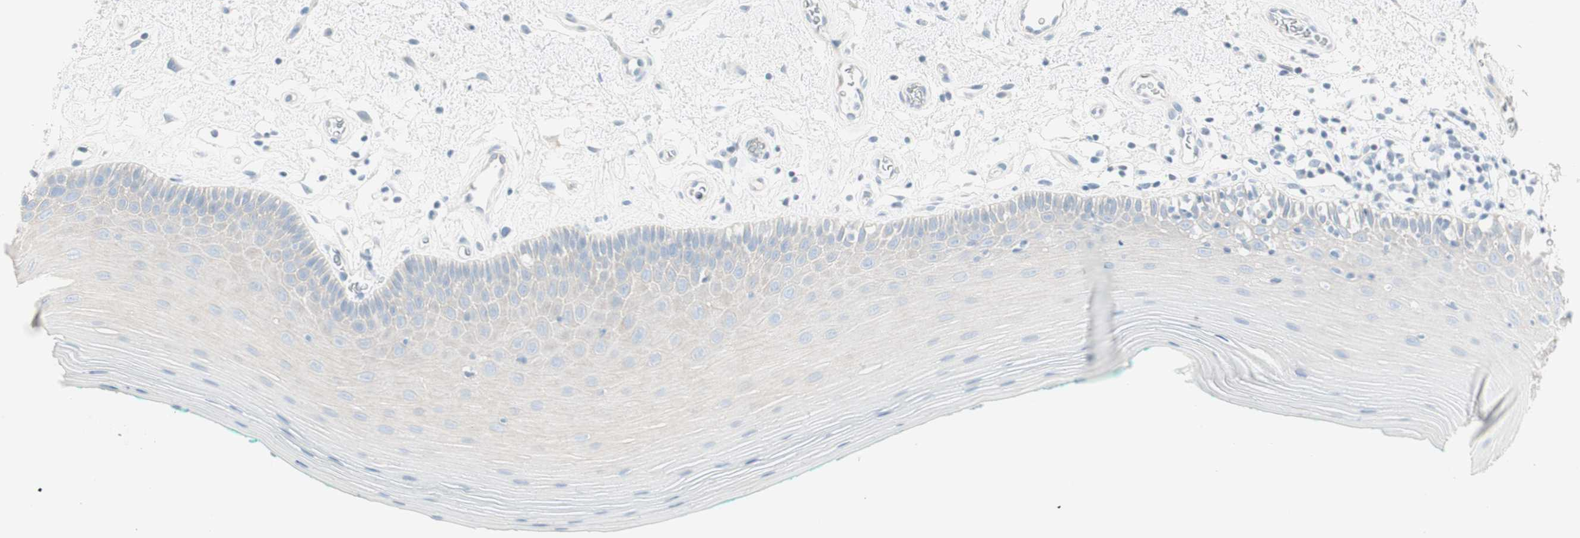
{"staining": {"intensity": "negative", "quantity": "none", "location": "none"}, "tissue": "oral mucosa", "cell_type": "Squamous epithelial cells", "image_type": "normal", "snomed": [{"axis": "morphology", "description": "Normal tissue, NOS"}, {"axis": "topography", "description": "Skeletal muscle"}, {"axis": "topography", "description": "Oral tissue"}], "caption": "Protein analysis of benign oral mucosa shows no significant staining in squamous epithelial cells. (Immunohistochemistry, brightfield microscopy, high magnification).", "gene": "CDHR5", "patient": {"sex": "male", "age": 58}}